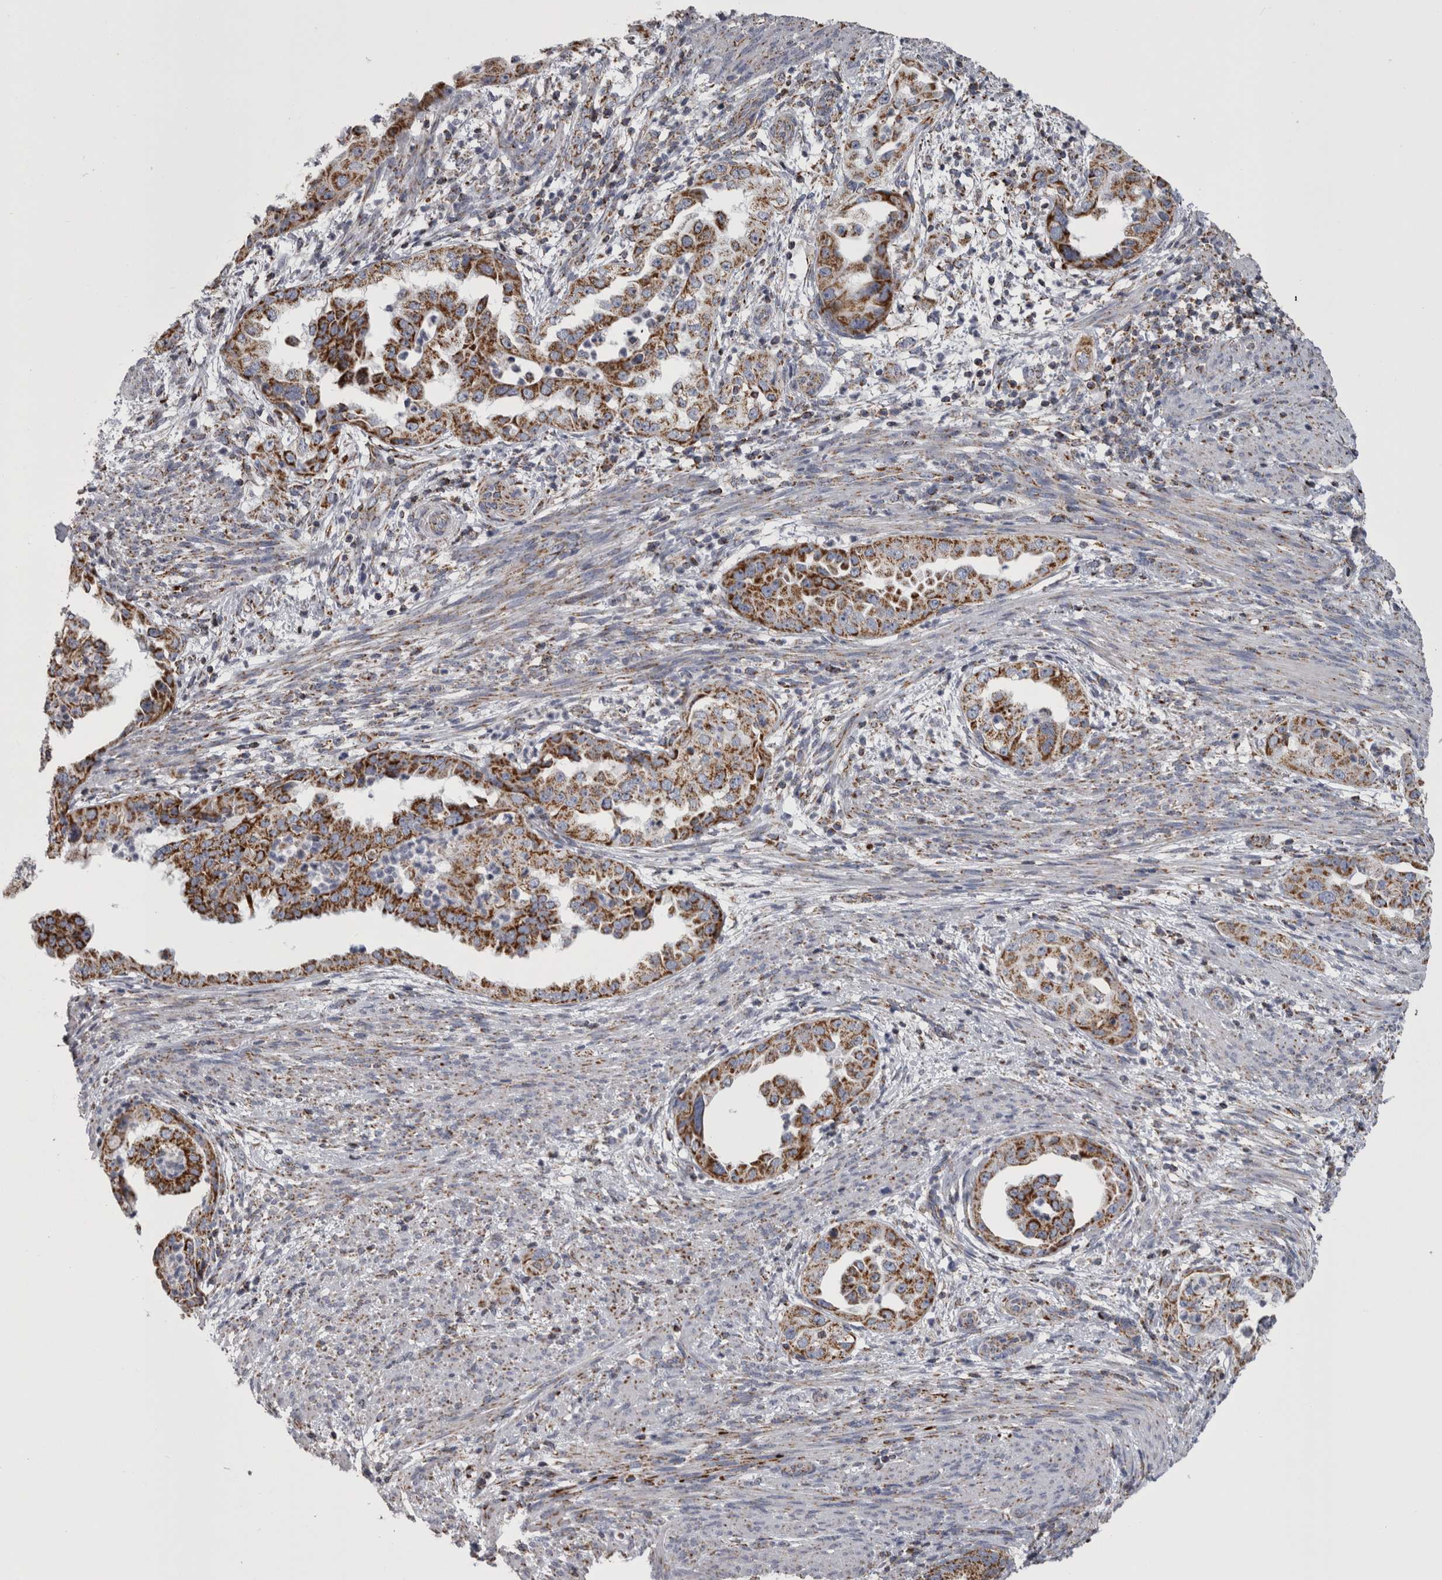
{"staining": {"intensity": "strong", "quantity": ">75%", "location": "cytoplasmic/membranous"}, "tissue": "endometrial cancer", "cell_type": "Tumor cells", "image_type": "cancer", "snomed": [{"axis": "morphology", "description": "Adenocarcinoma, NOS"}, {"axis": "topography", "description": "Endometrium"}], "caption": "Endometrial cancer stained for a protein demonstrates strong cytoplasmic/membranous positivity in tumor cells.", "gene": "MDH2", "patient": {"sex": "female", "age": 85}}